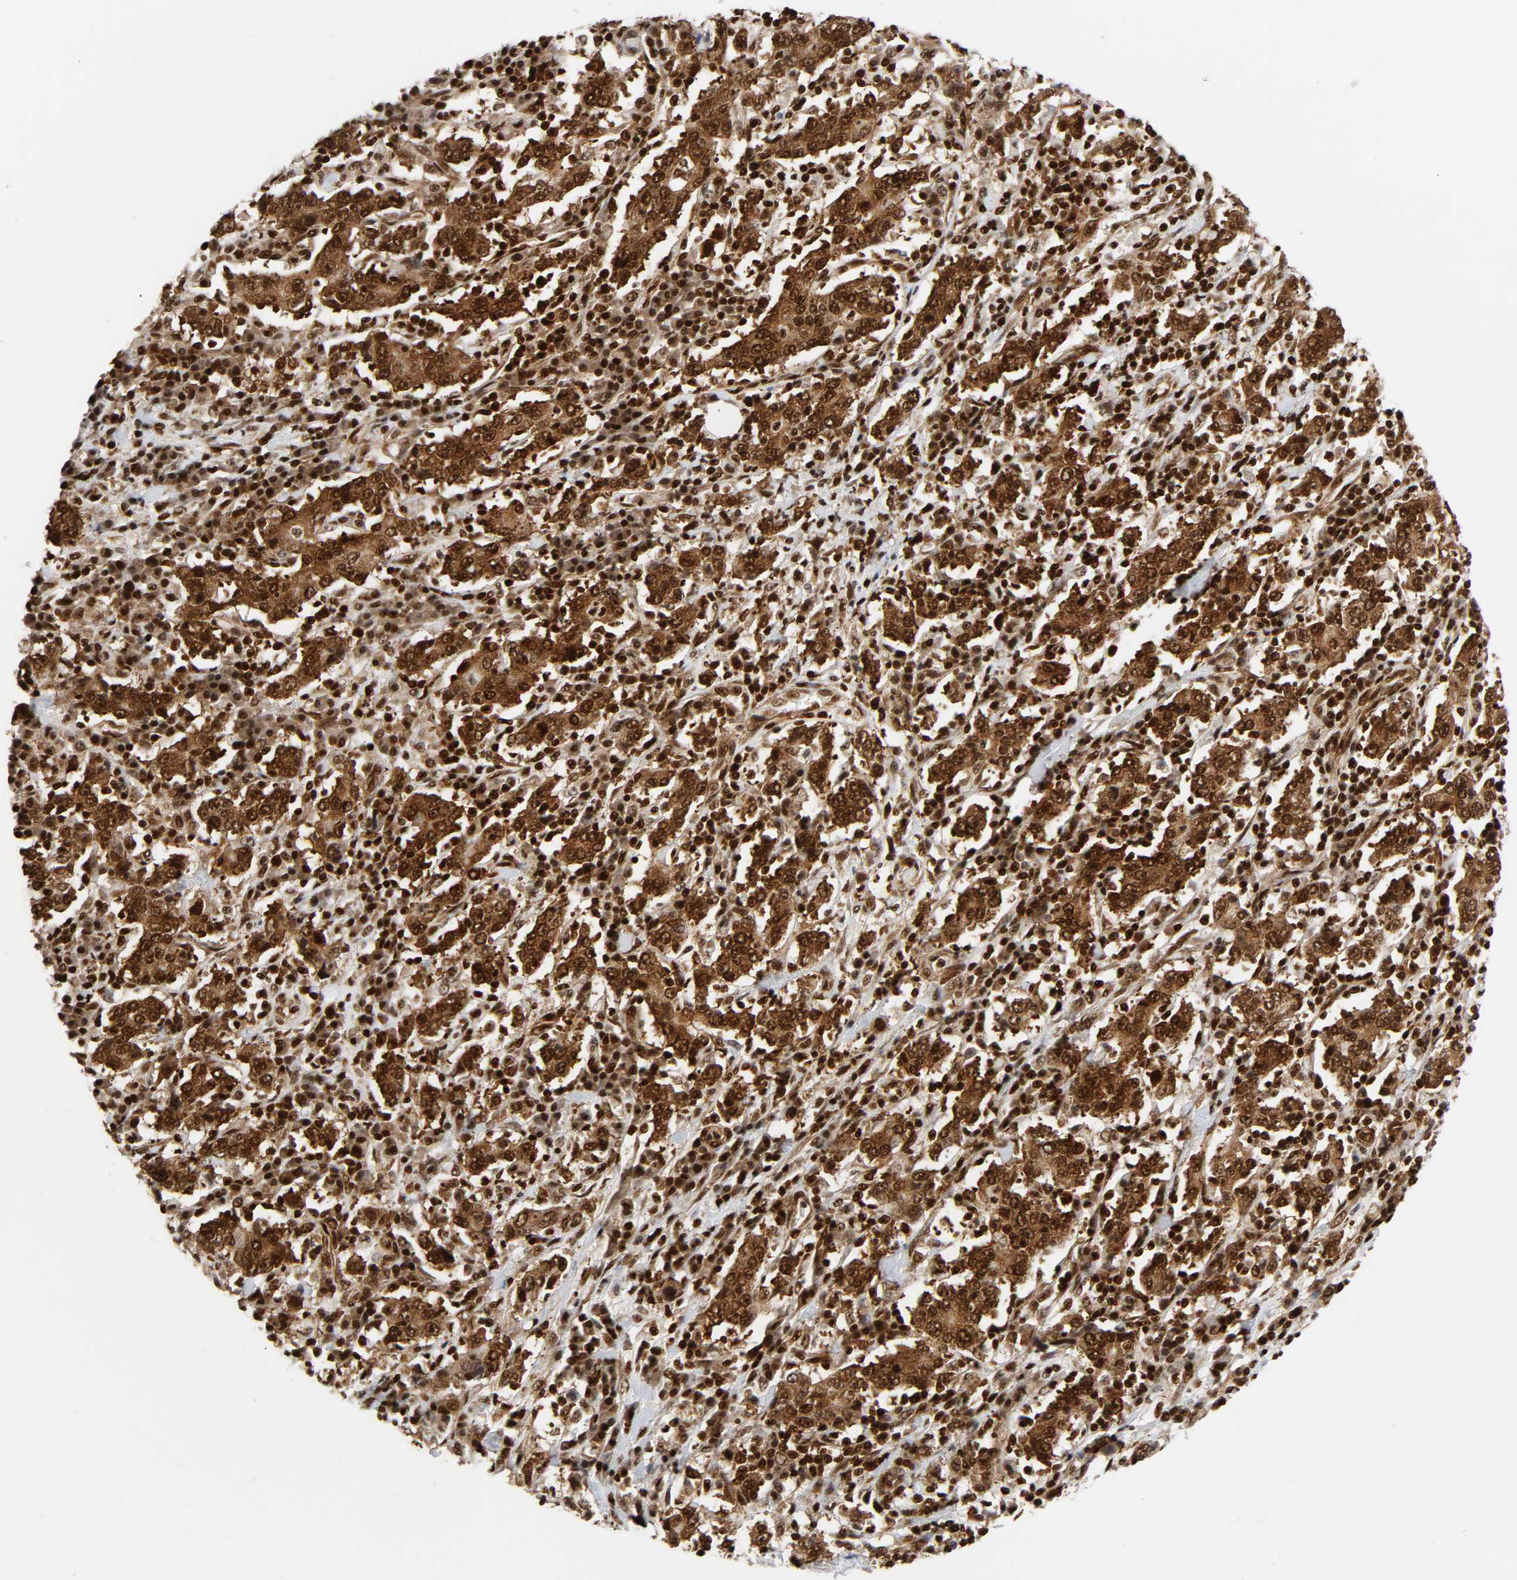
{"staining": {"intensity": "strong", "quantity": ">75%", "location": "cytoplasmic/membranous,nuclear"}, "tissue": "stomach cancer", "cell_type": "Tumor cells", "image_type": "cancer", "snomed": [{"axis": "morphology", "description": "Normal tissue, NOS"}, {"axis": "morphology", "description": "Adenocarcinoma, NOS"}, {"axis": "topography", "description": "Stomach, upper"}, {"axis": "topography", "description": "Stomach"}], "caption": "IHC micrograph of human adenocarcinoma (stomach) stained for a protein (brown), which reveals high levels of strong cytoplasmic/membranous and nuclear positivity in about >75% of tumor cells.", "gene": "NFYB", "patient": {"sex": "male", "age": 59}}